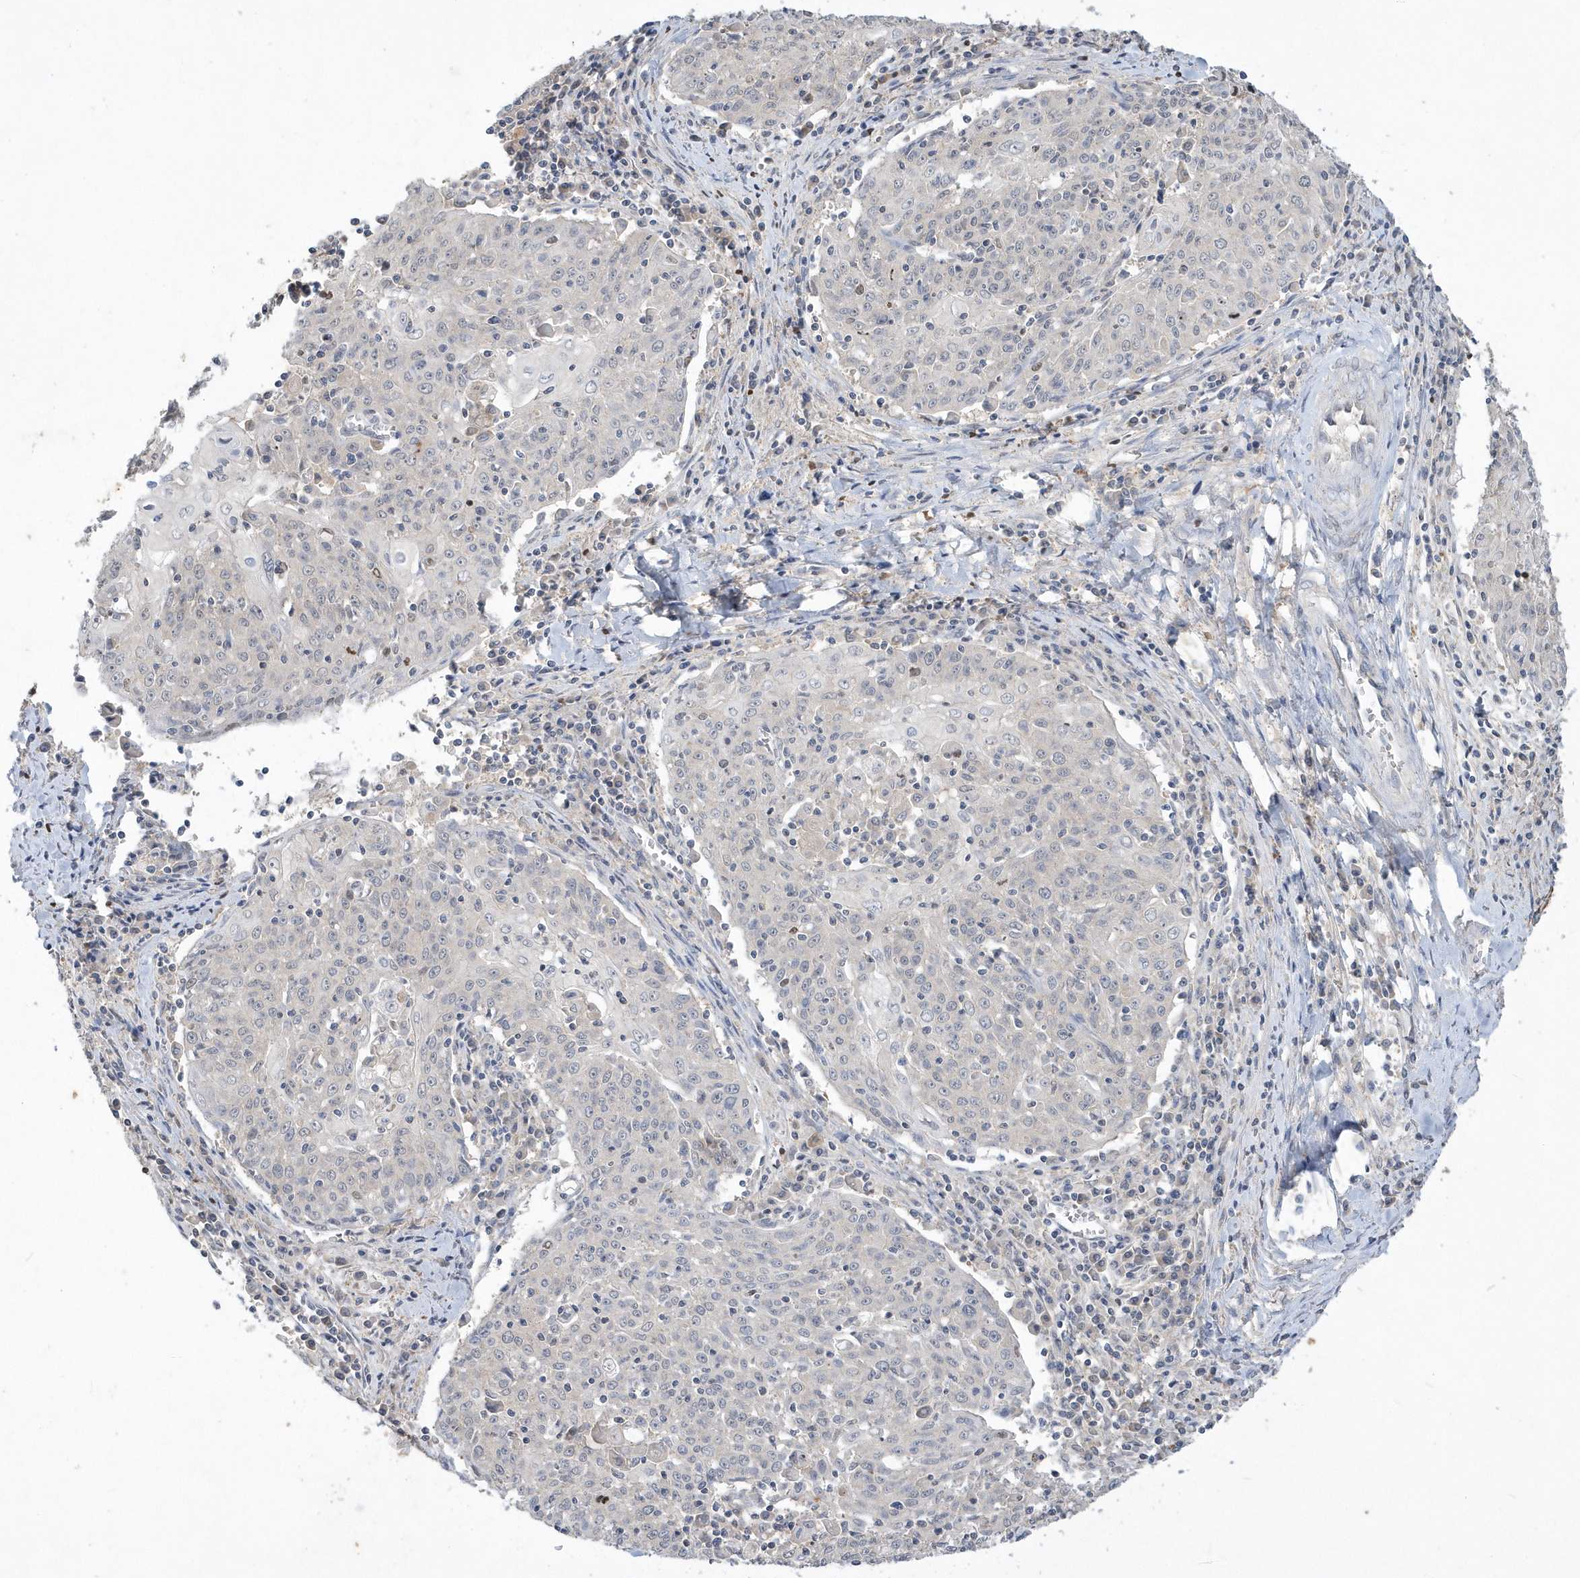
{"staining": {"intensity": "negative", "quantity": "none", "location": "none"}, "tissue": "cervical cancer", "cell_type": "Tumor cells", "image_type": "cancer", "snomed": [{"axis": "morphology", "description": "Squamous cell carcinoma, NOS"}, {"axis": "topography", "description": "Cervix"}], "caption": "Tumor cells show no significant protein staining in squamous cell carcinoma (cervical).", "gene": "AKR7A2", "patient": {"sex": "female", "age": 48}}